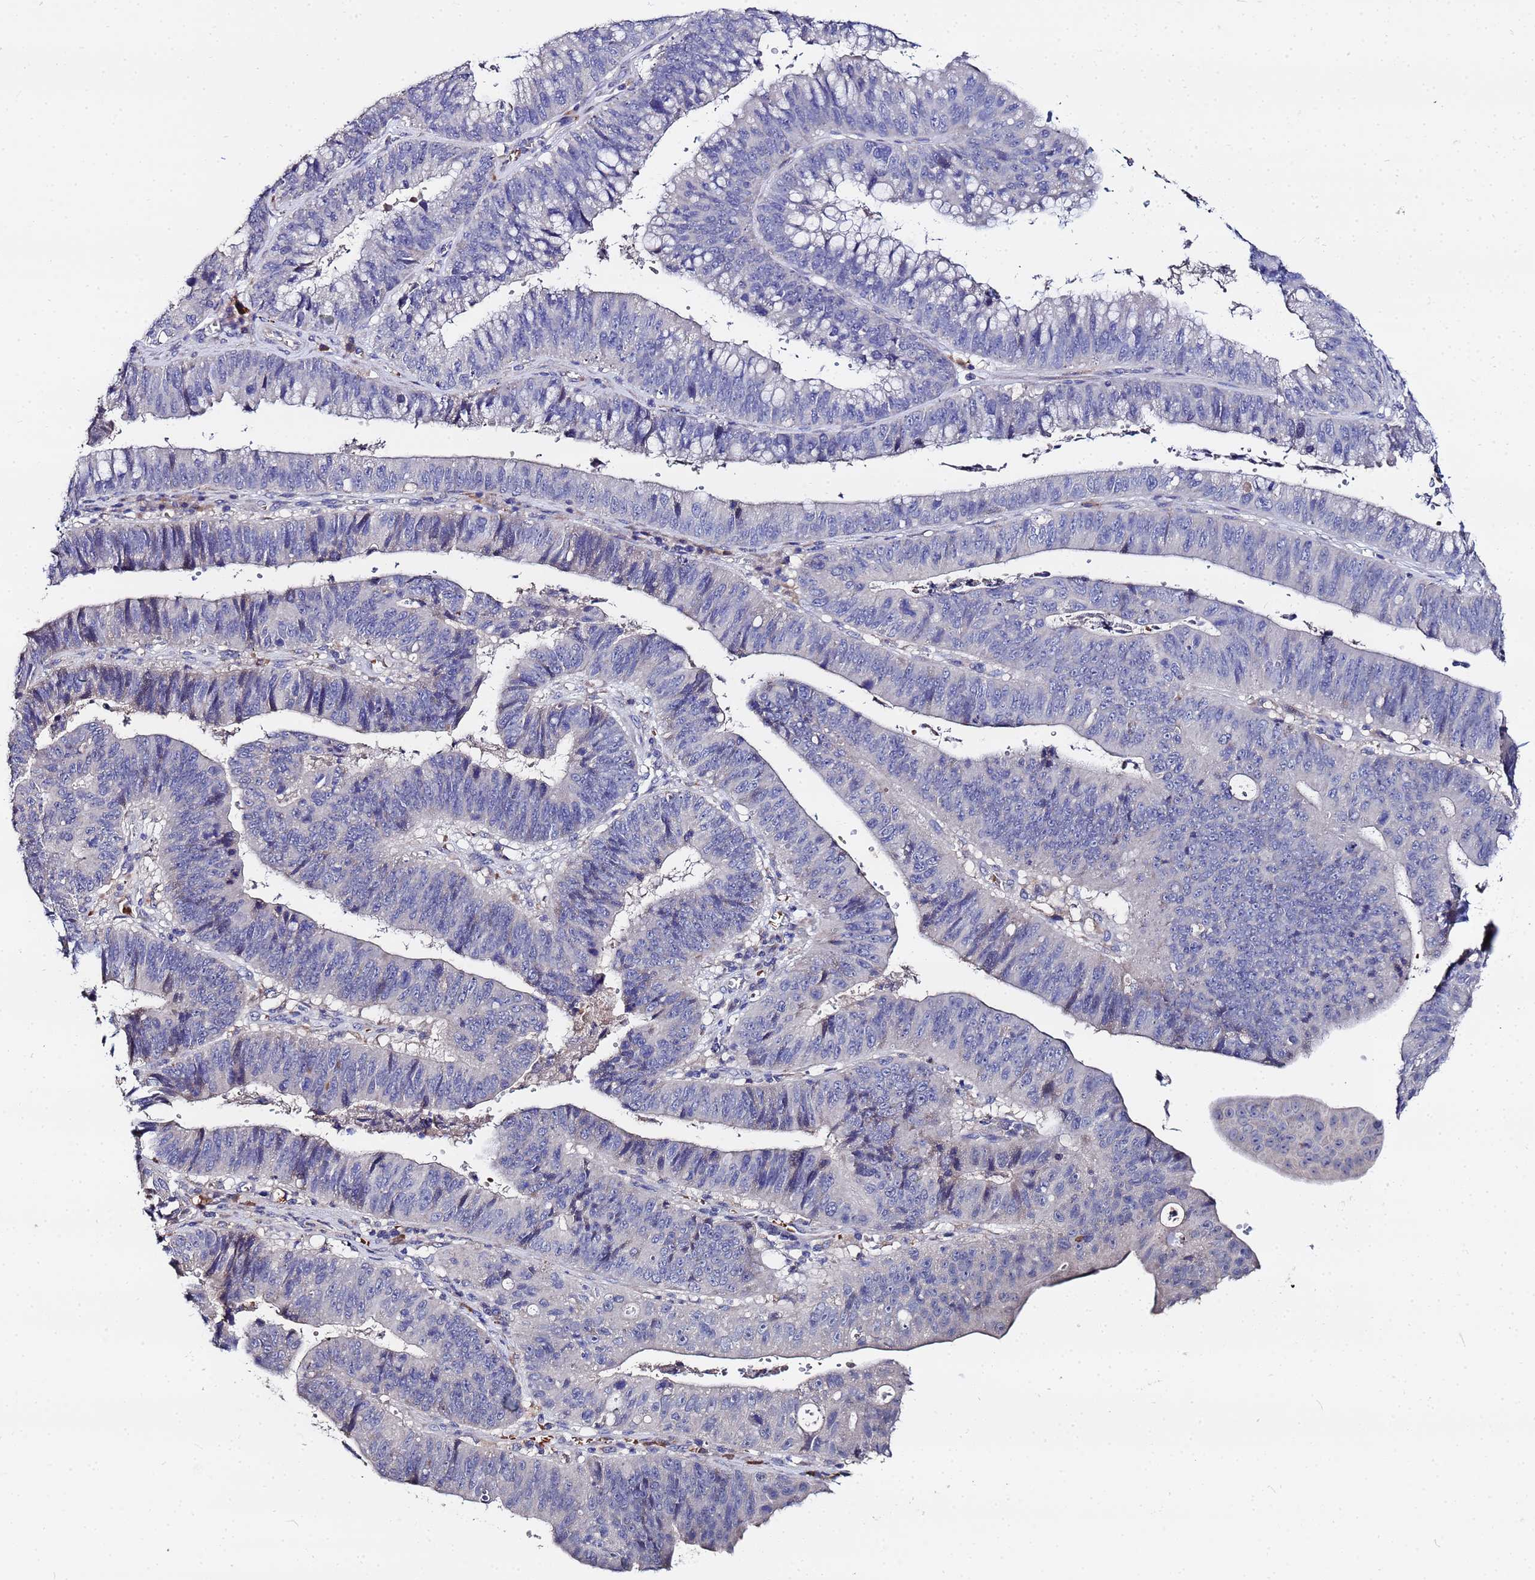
{"staining": {"intensity": "negative", "quantity": "none", "location": "none"}, "tissue": "stomach cancer", "cell_type": "Tumor cells", "image_type": "cancer", "snomed": [{"axis": "morphology", "description": "Adenocarcinoma, NOS"}, {"axis": "topography", "description": "Stomach"}], "caption": "Protein analysis of stomach cancer demonstrates no significant positivity in tumor cells.", "gene": "TCP10L", "patient": {"sex": "male", "age": 59}}